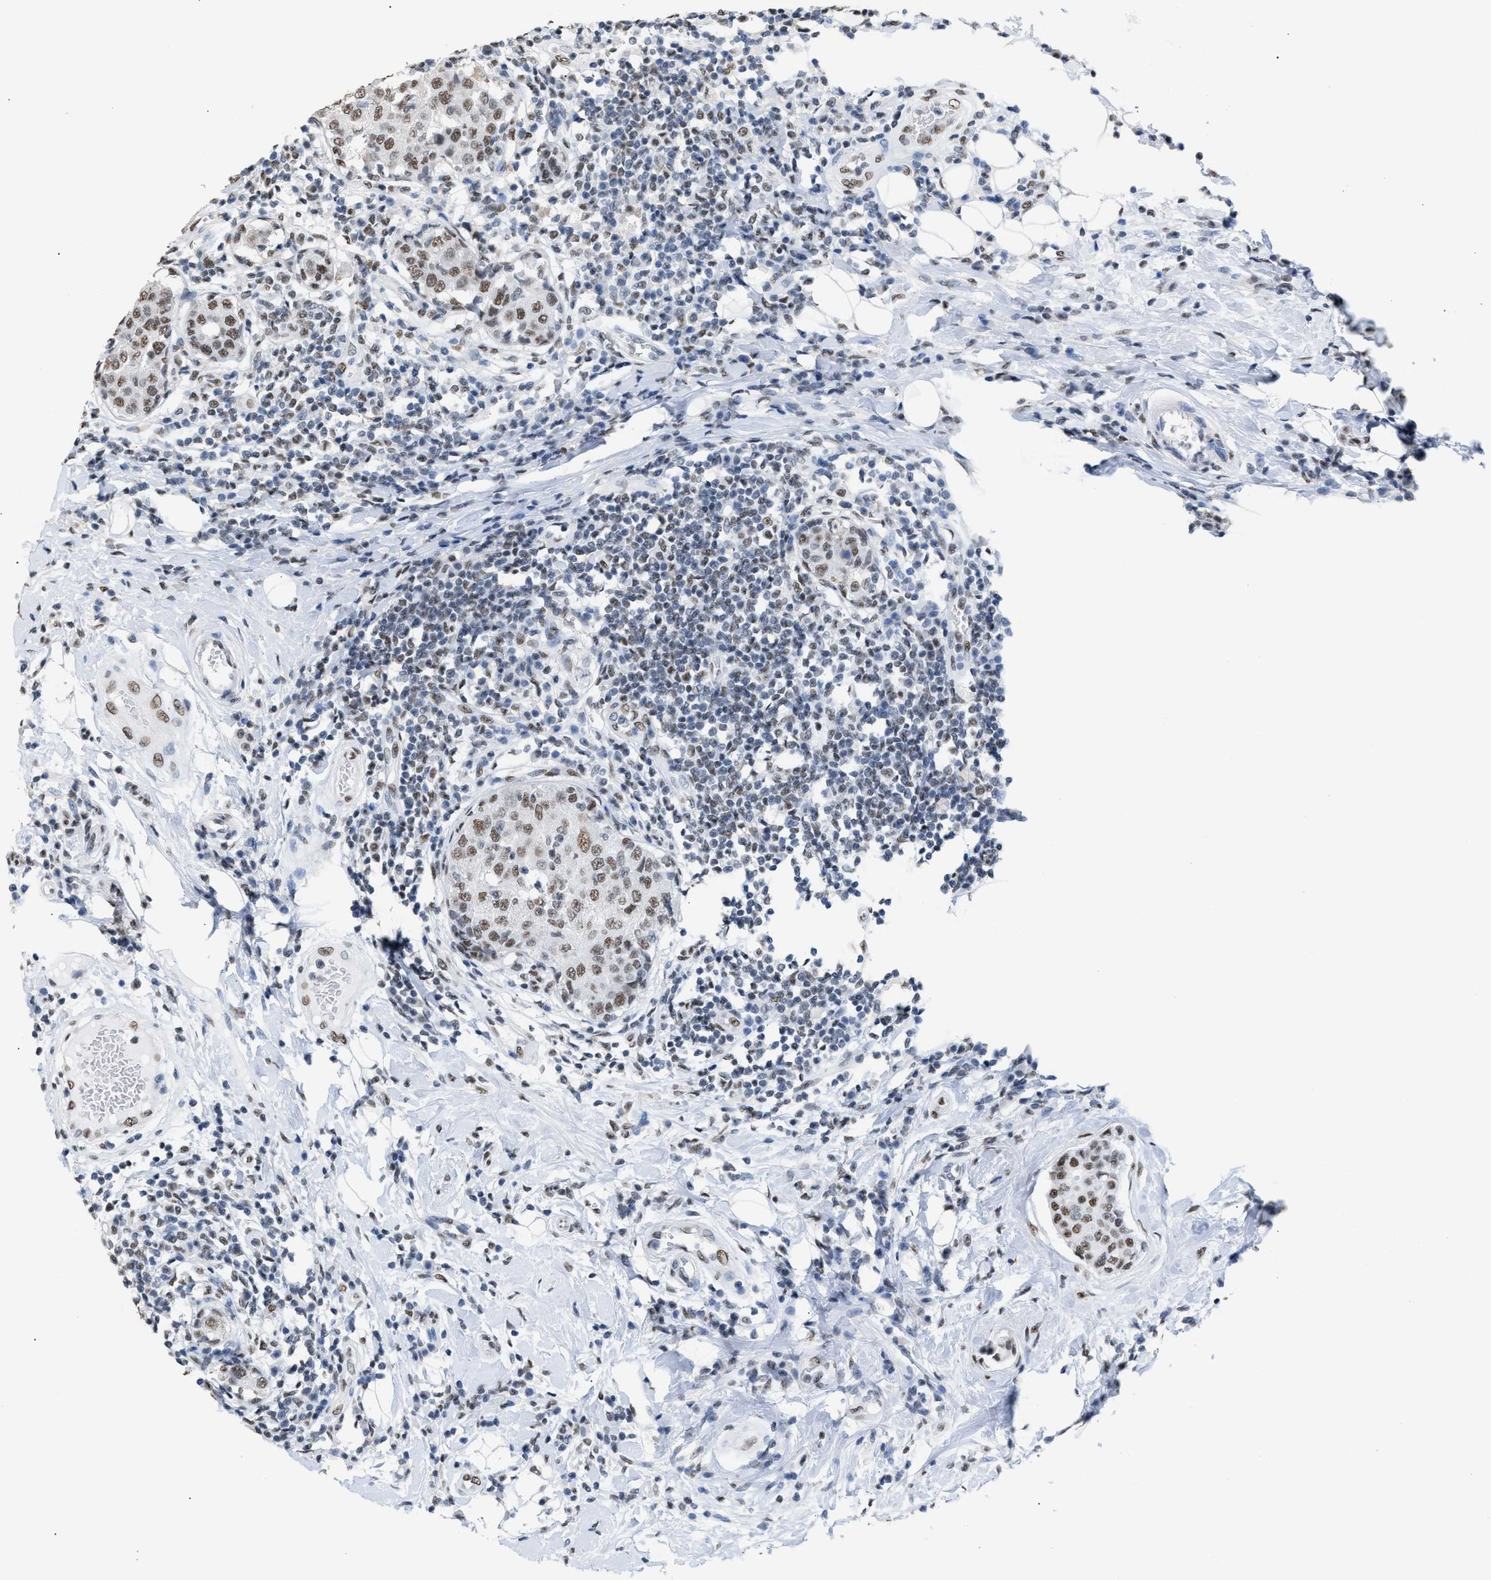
{"staining": {"intensity": "moderate", "quantity": ">75%", "location": "nuclear"}, "tissue": "breast cancer", "cell_type": "Tumor cells", "image_type": "cancer", "snomed": [{"axis": "morphology", "description": "Duct carcinoma"}, {"axis": "topography", "description": "Breast"}], "caption": "High-power microscopy captured an immunohistochemistry image of breast cancer (infiltrating ductal carcinoma), revealing moderate nuclear positivity in about >75% of tumor cells.", "gene": "CCAR2", "patient": {"sex": "female", "age": 27}}